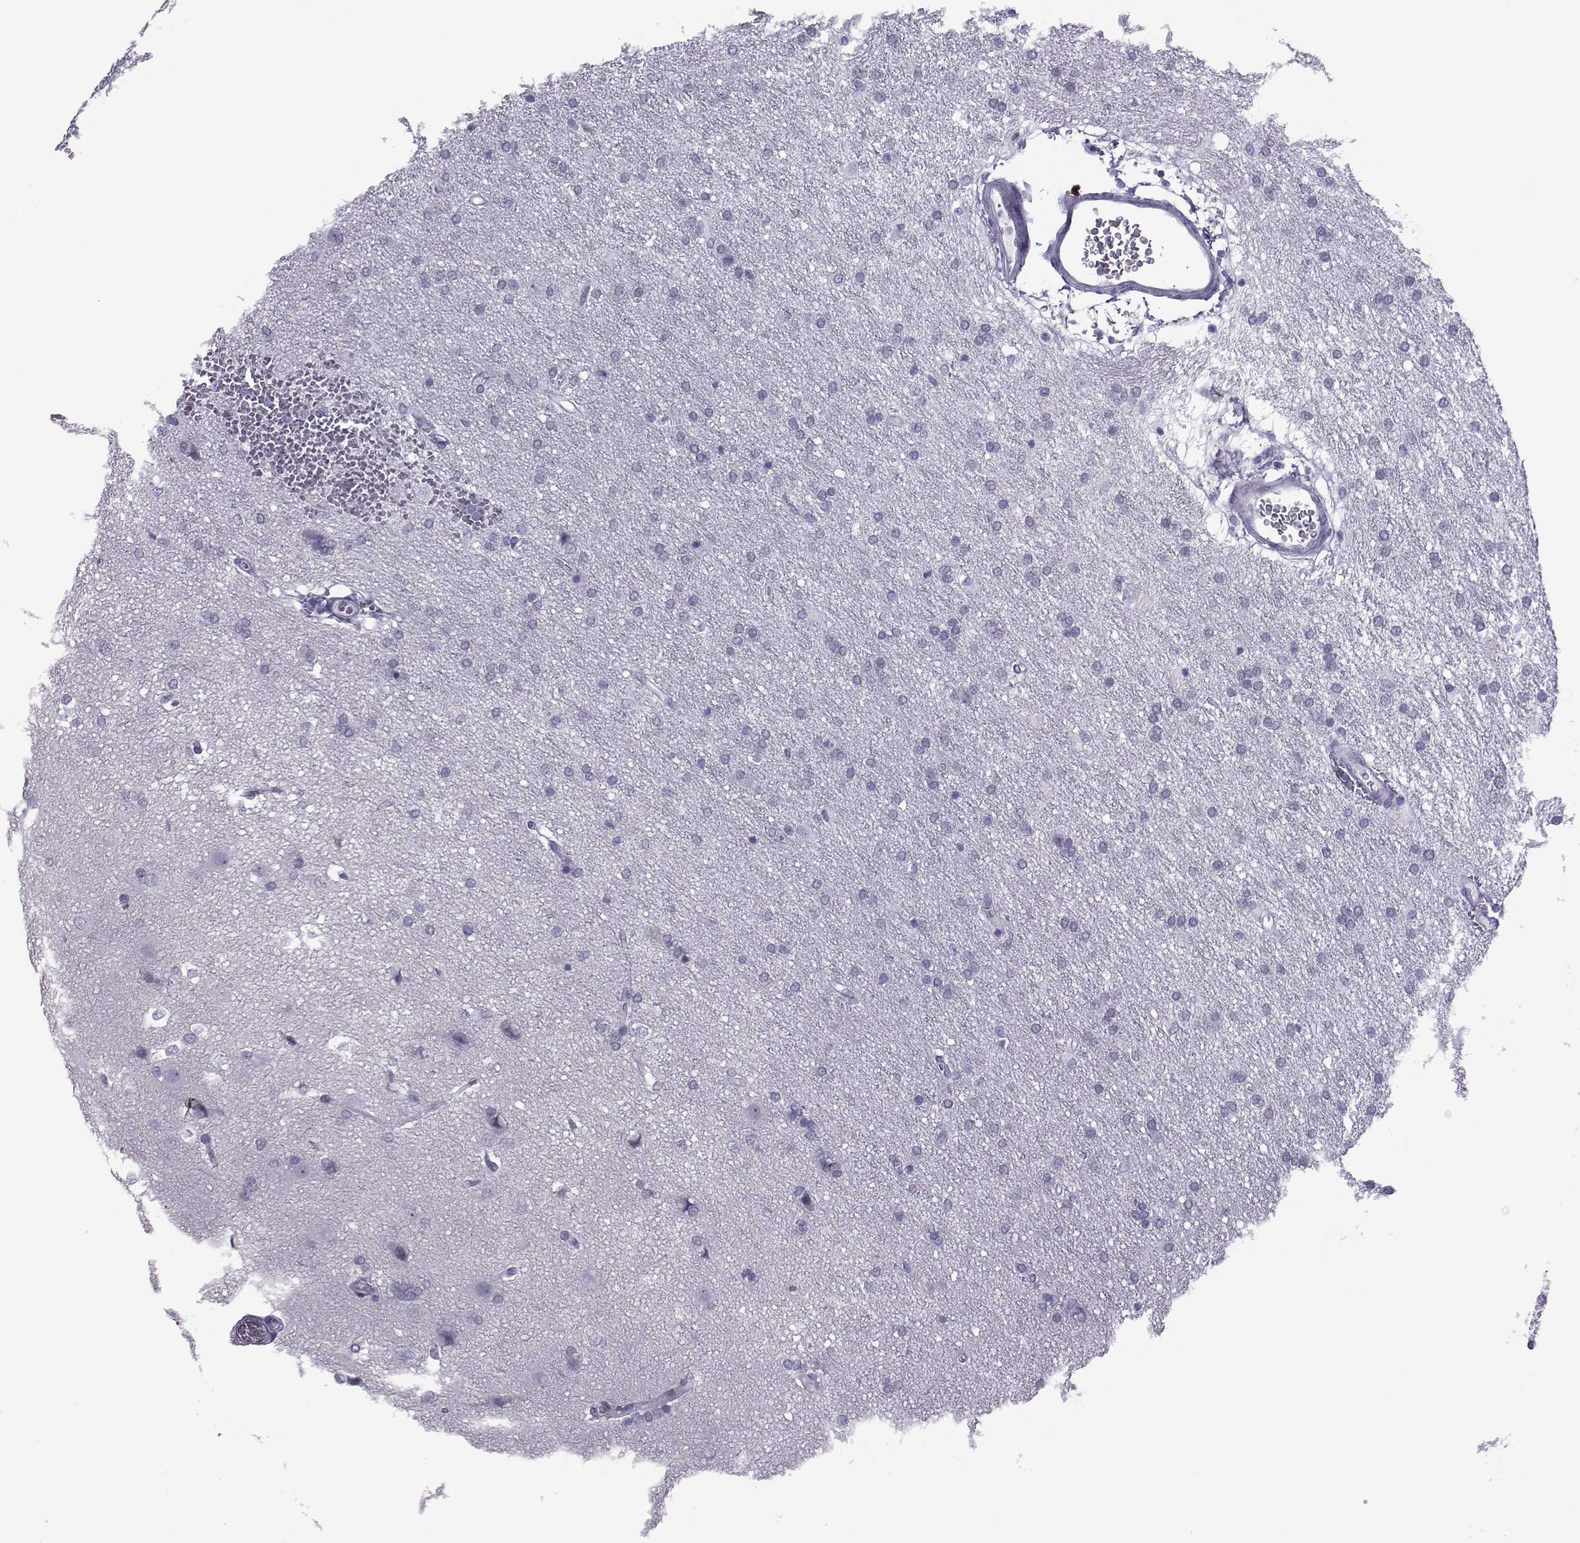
{"staining": {"intensity": "negative", "quantity": "none", "location": "none"}, "tissue": "glioma", "cell_type": "Tumor cells", "image_type": "cancer", "snomed": [{"axis": "morphology", "description": "Glioma, malignant, Low grade"}, {"axis": "topography", "description": "Brain"}], "caption": "Immunohistochemical staining of human malignant glioma (low-grade) demonstrates no significant positivity in tumor cells. Brightfield microscopy of IHC stained with DAB (3,3'-diaminobenzidine) (brown) and hematoxylin (blue), captured at high magnification.", "gene": "TRPM7", "patient": {"sex": "female", "age": 32}}